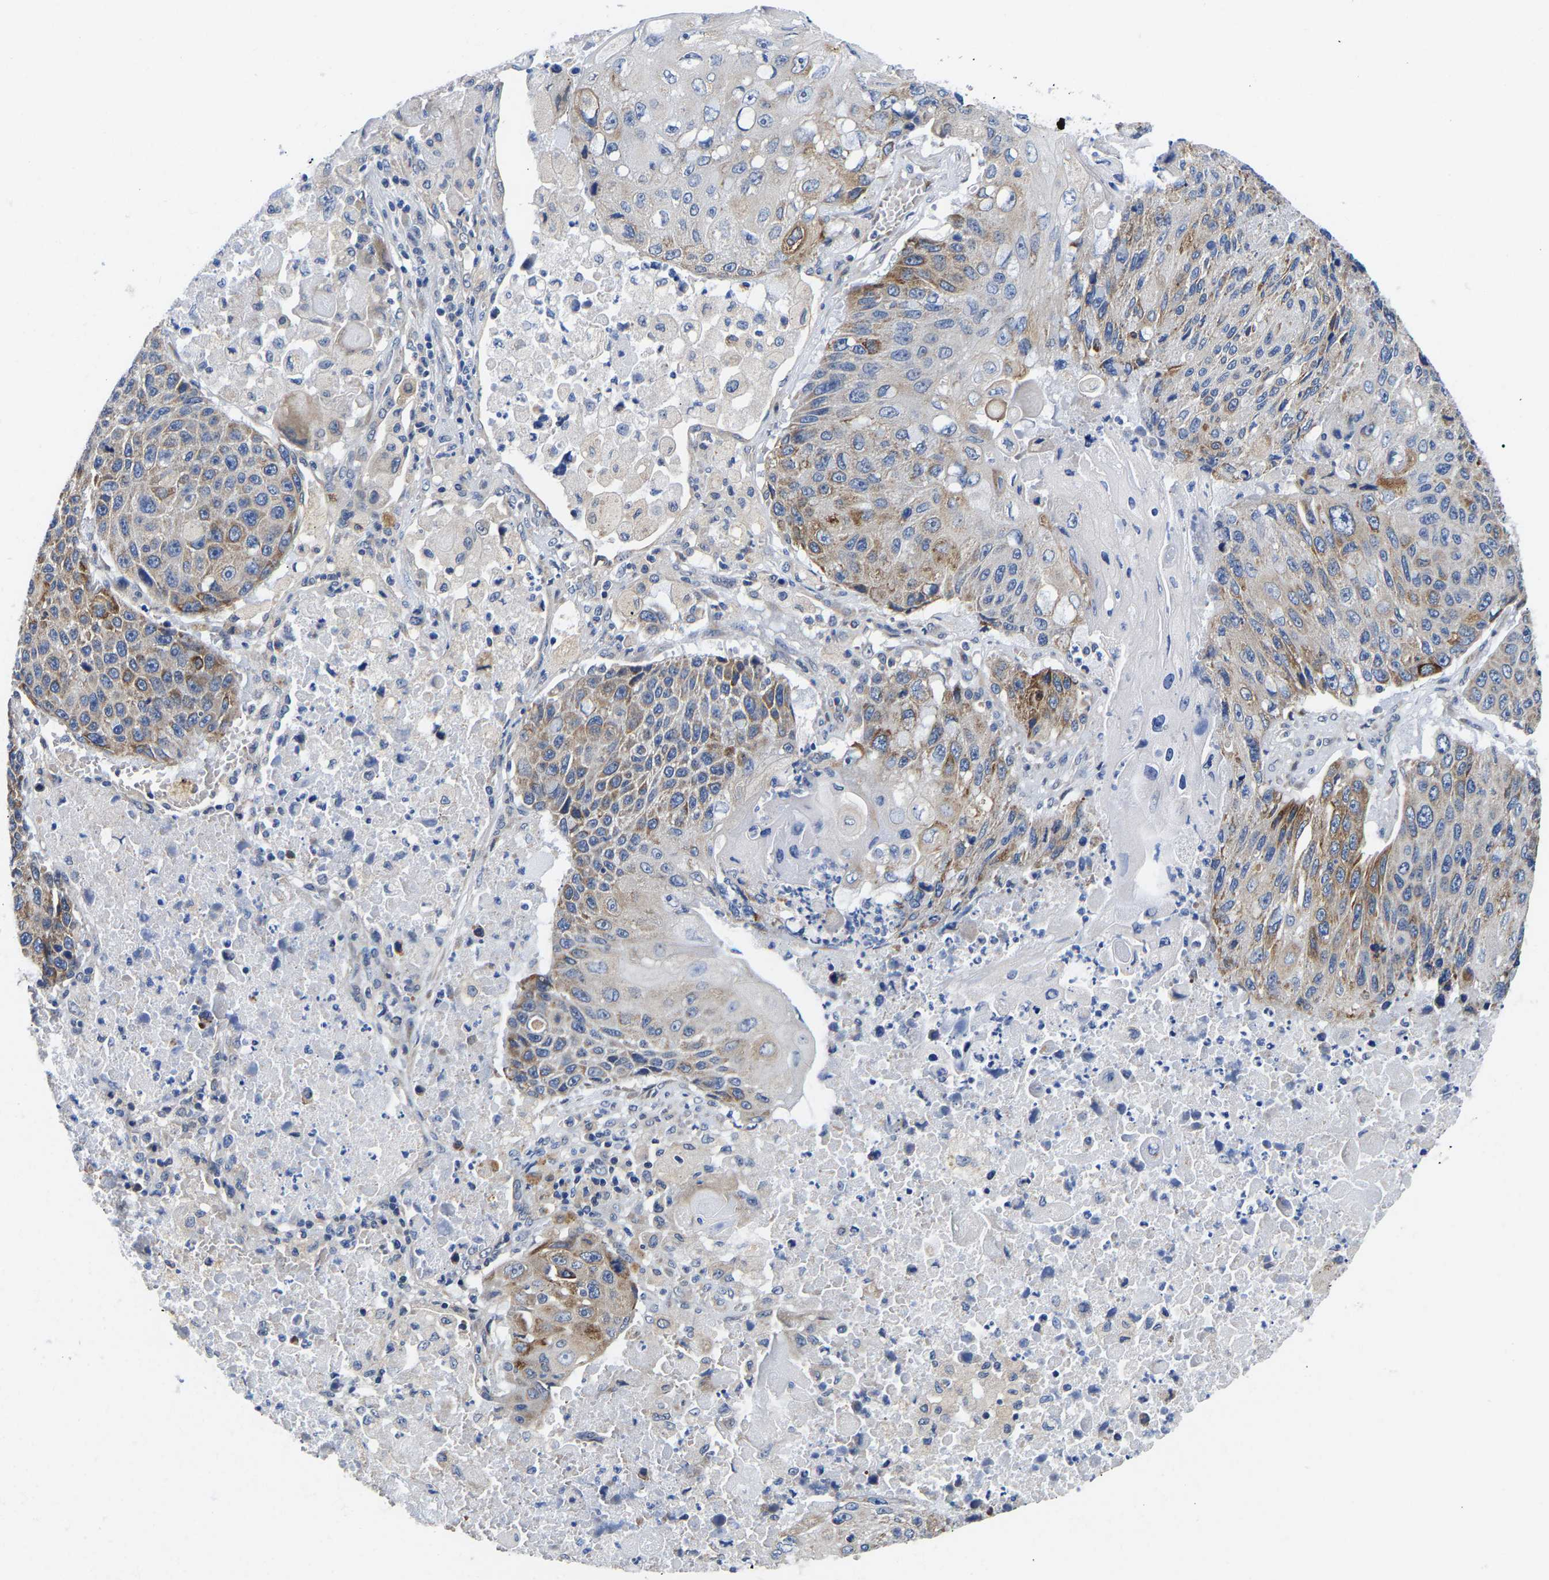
{"staining": {"intensity": "moderate", "quantity": "25%-75%", "location": "cytoplasmic/membranous"}, "tissue": "lung cancer", "cell_type": "Tumor cells", "image_type": "cancer", "snomed": [{"axis": "morphology", "description": "Squamous cell carcinoma, NOS"}, {"axis": "topography", "description": "Lung"}], "caption": "The photomicrograph displays a brown stain indicating the presence of a protein in the cytoplasmic/membranous of tumor cells in lung cancer. Using DAB (brown) and hematoxylin (blue) stains, captured at high magnification using brightfield microscopy.", "gene": "RINT1", "patient": {"sex": "male", "age": 61}}